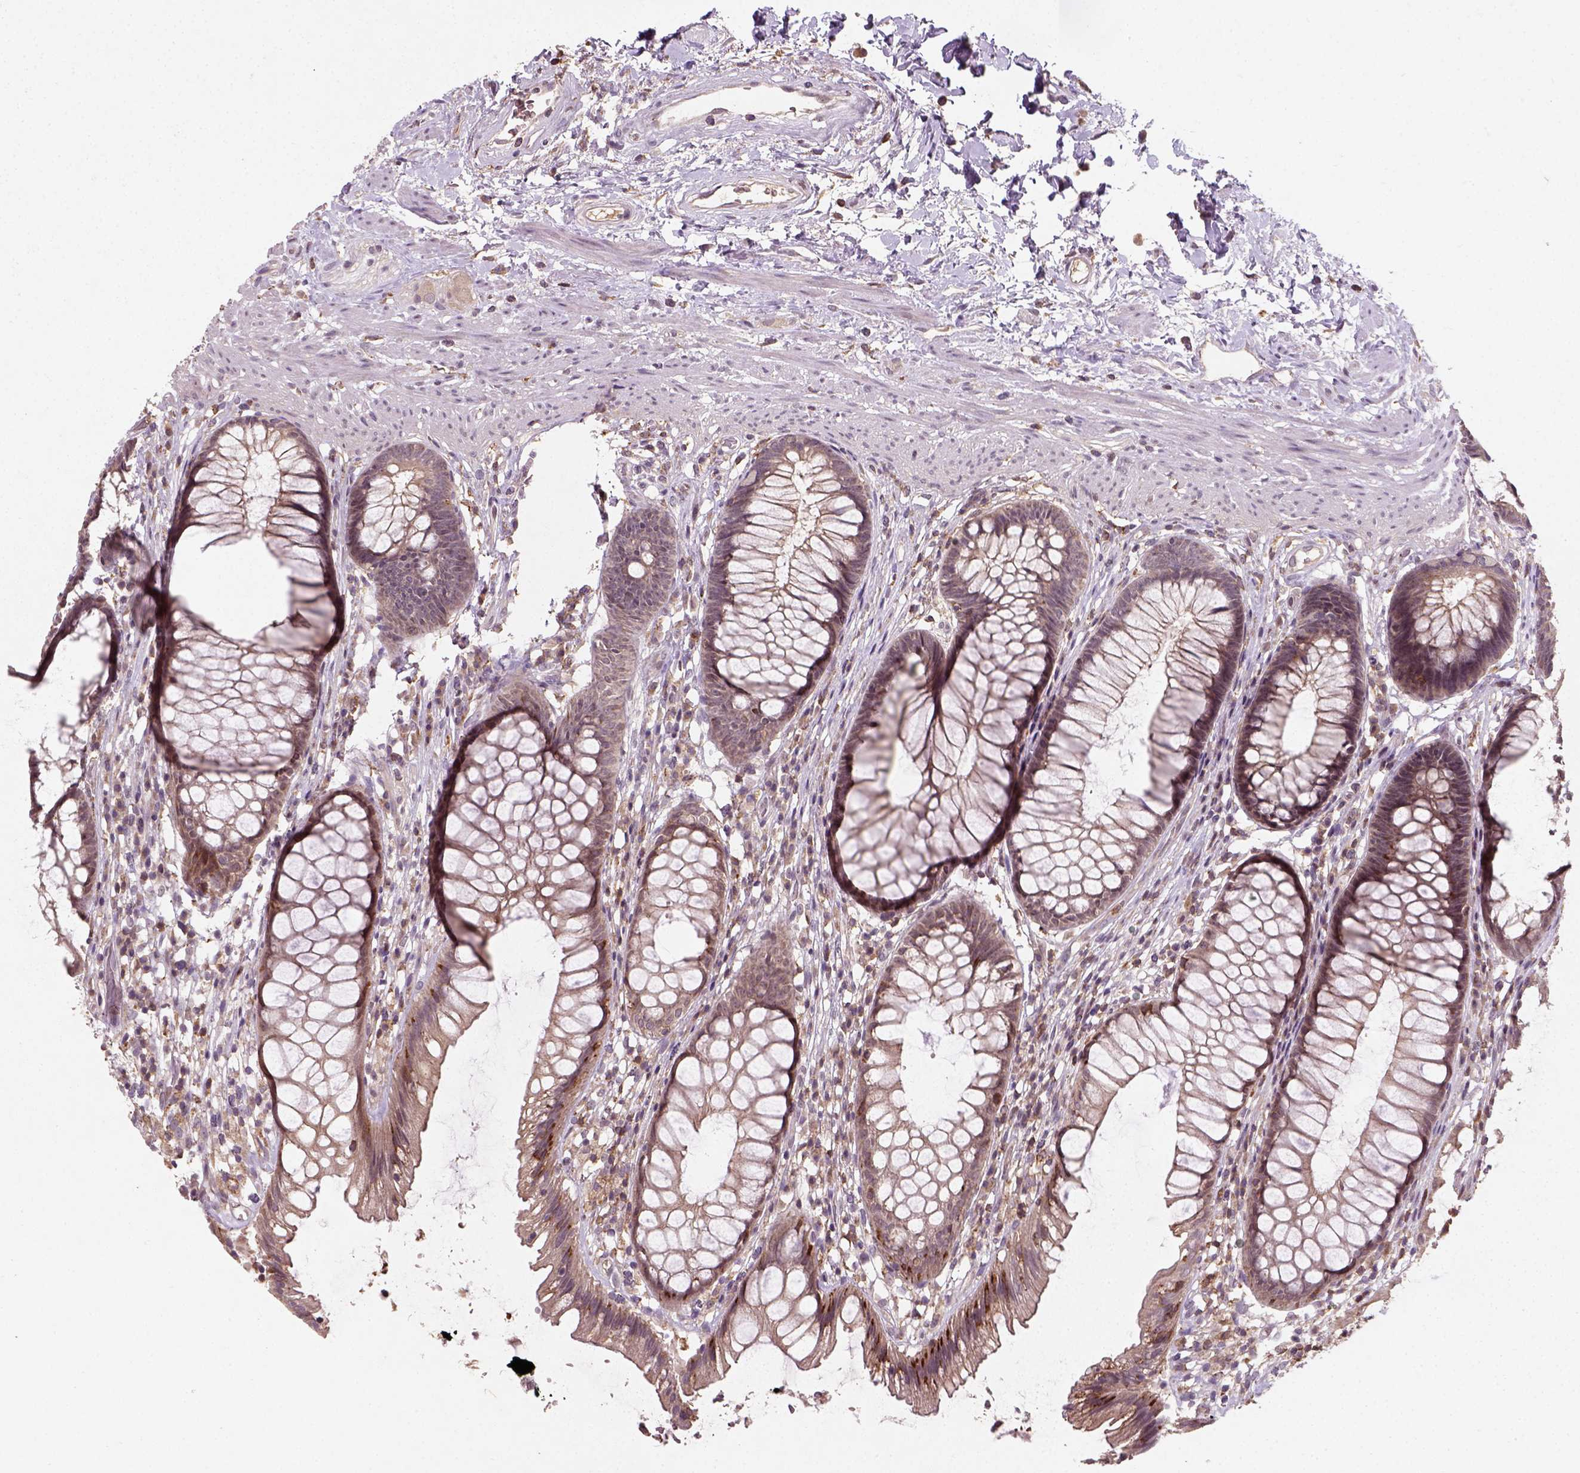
{"staining": {"intensity": "moderate", "quantity": "<25%", "location": "cytoplasmic/membranous"}, "tissue": "rectum", "cell_type": "Glandular cells", "image_type": "normal", "snomed": [{"axis": "morphology", "description": "Normal tissue, NOS"}, {"axis": "topography", "description": "Smooth muscle"}, {"axis": "topography", "description": "Rectum"}], "caption": "A low amount of moderate cytoplasmic/membranous staining is identified in about <25% of glandular cells in unremarkable rectum.", "gene": "CAMKK1", "patient": {"sex": "male", "age": 53}}